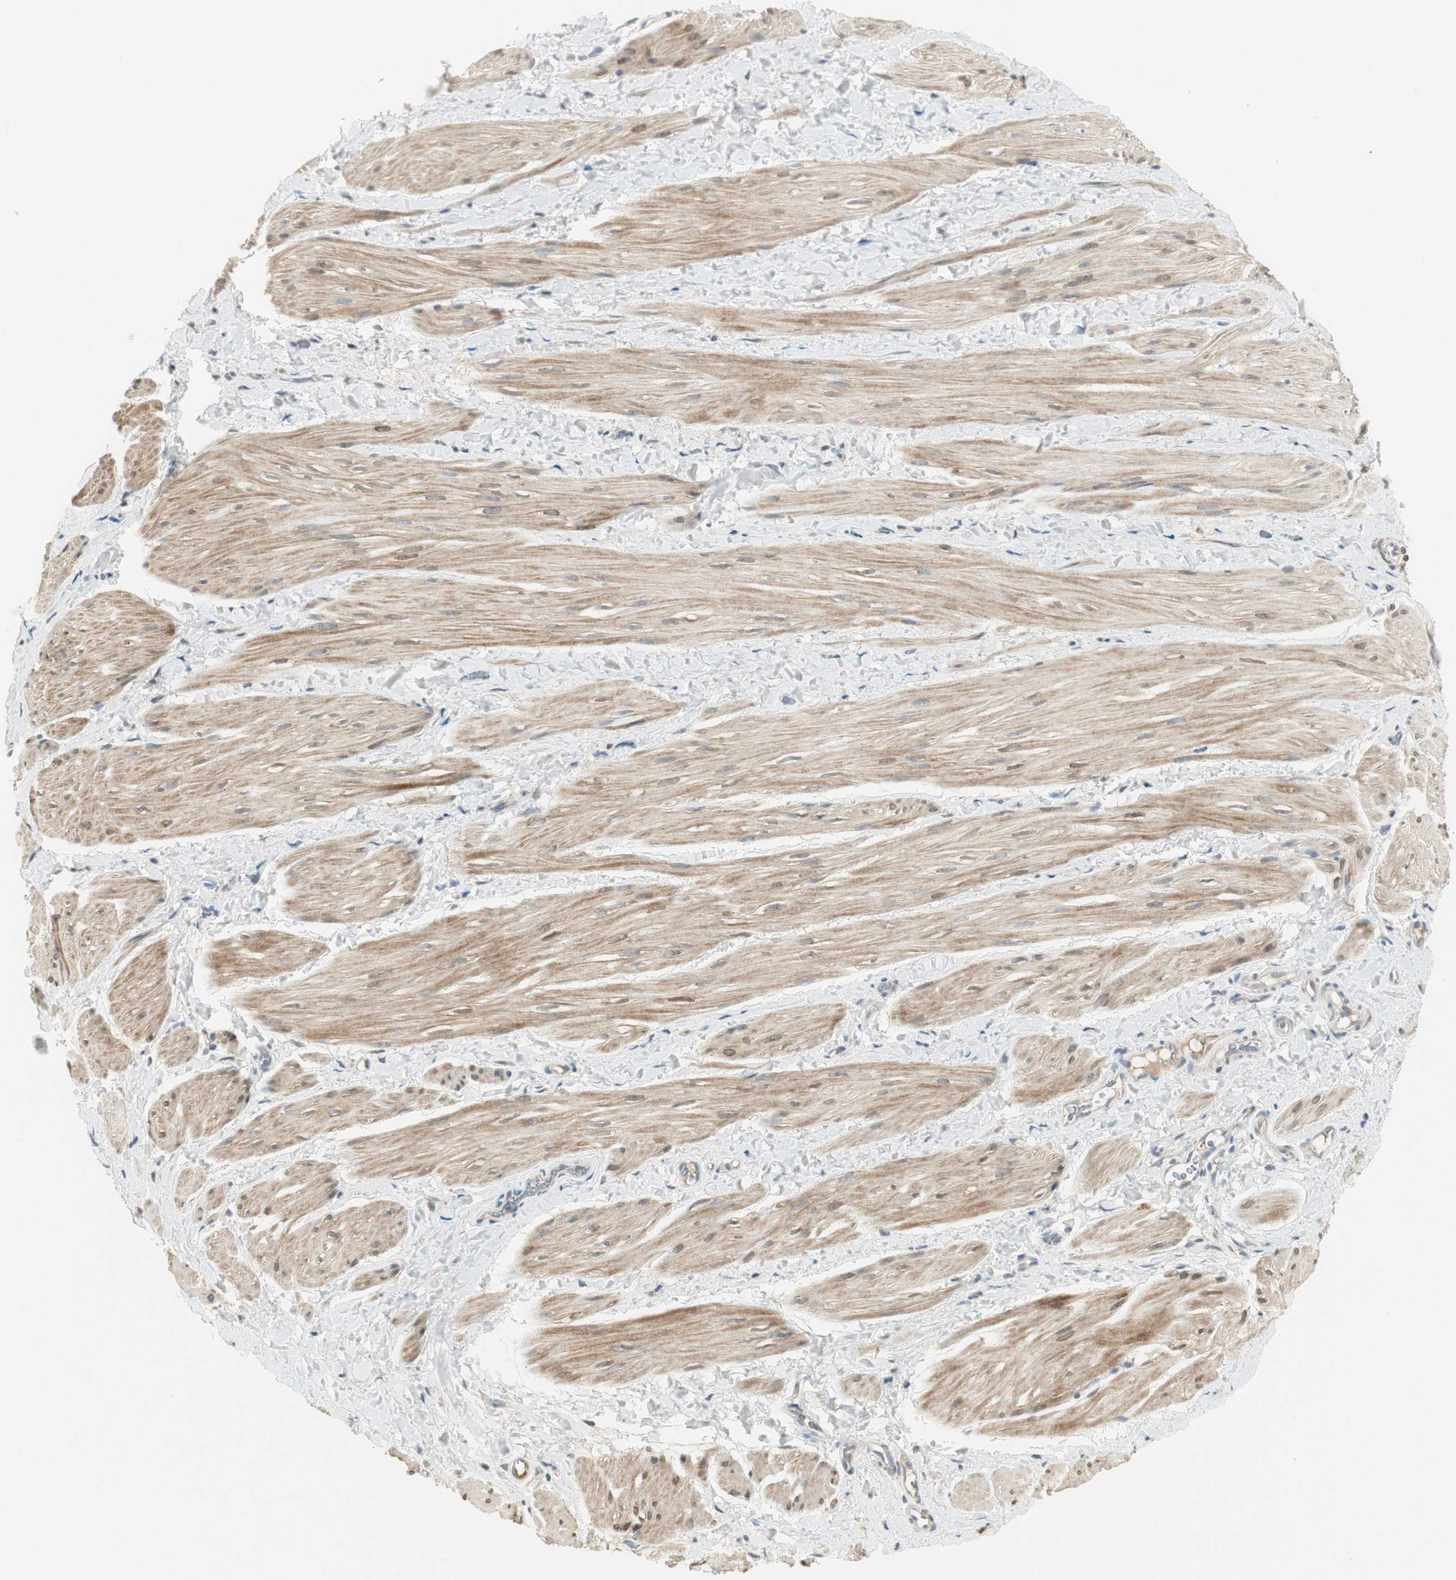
{"staining": {"intensity": "moderate", "quantity": ">75%", "location": "cytoplasmic/membranous"}, "tissue": "smooth muscle", "cell_type": "Smooth muscle cells", "image_type": "normal", "snomed": [{"axis": "morphology", "description": "Normal tissue, NOS"}, {"axis": "topography", "description": "Smooth muscle"}], "caption": "Moderate cytoplasmic/membranous expression for a protein is seen in about >75% of smooth muscle cells of unremarkable smooth muscle using immunohistochemistry (IHC).", "gene": "PCDHB15", "patient": {"sex": "male", "age": 16}}